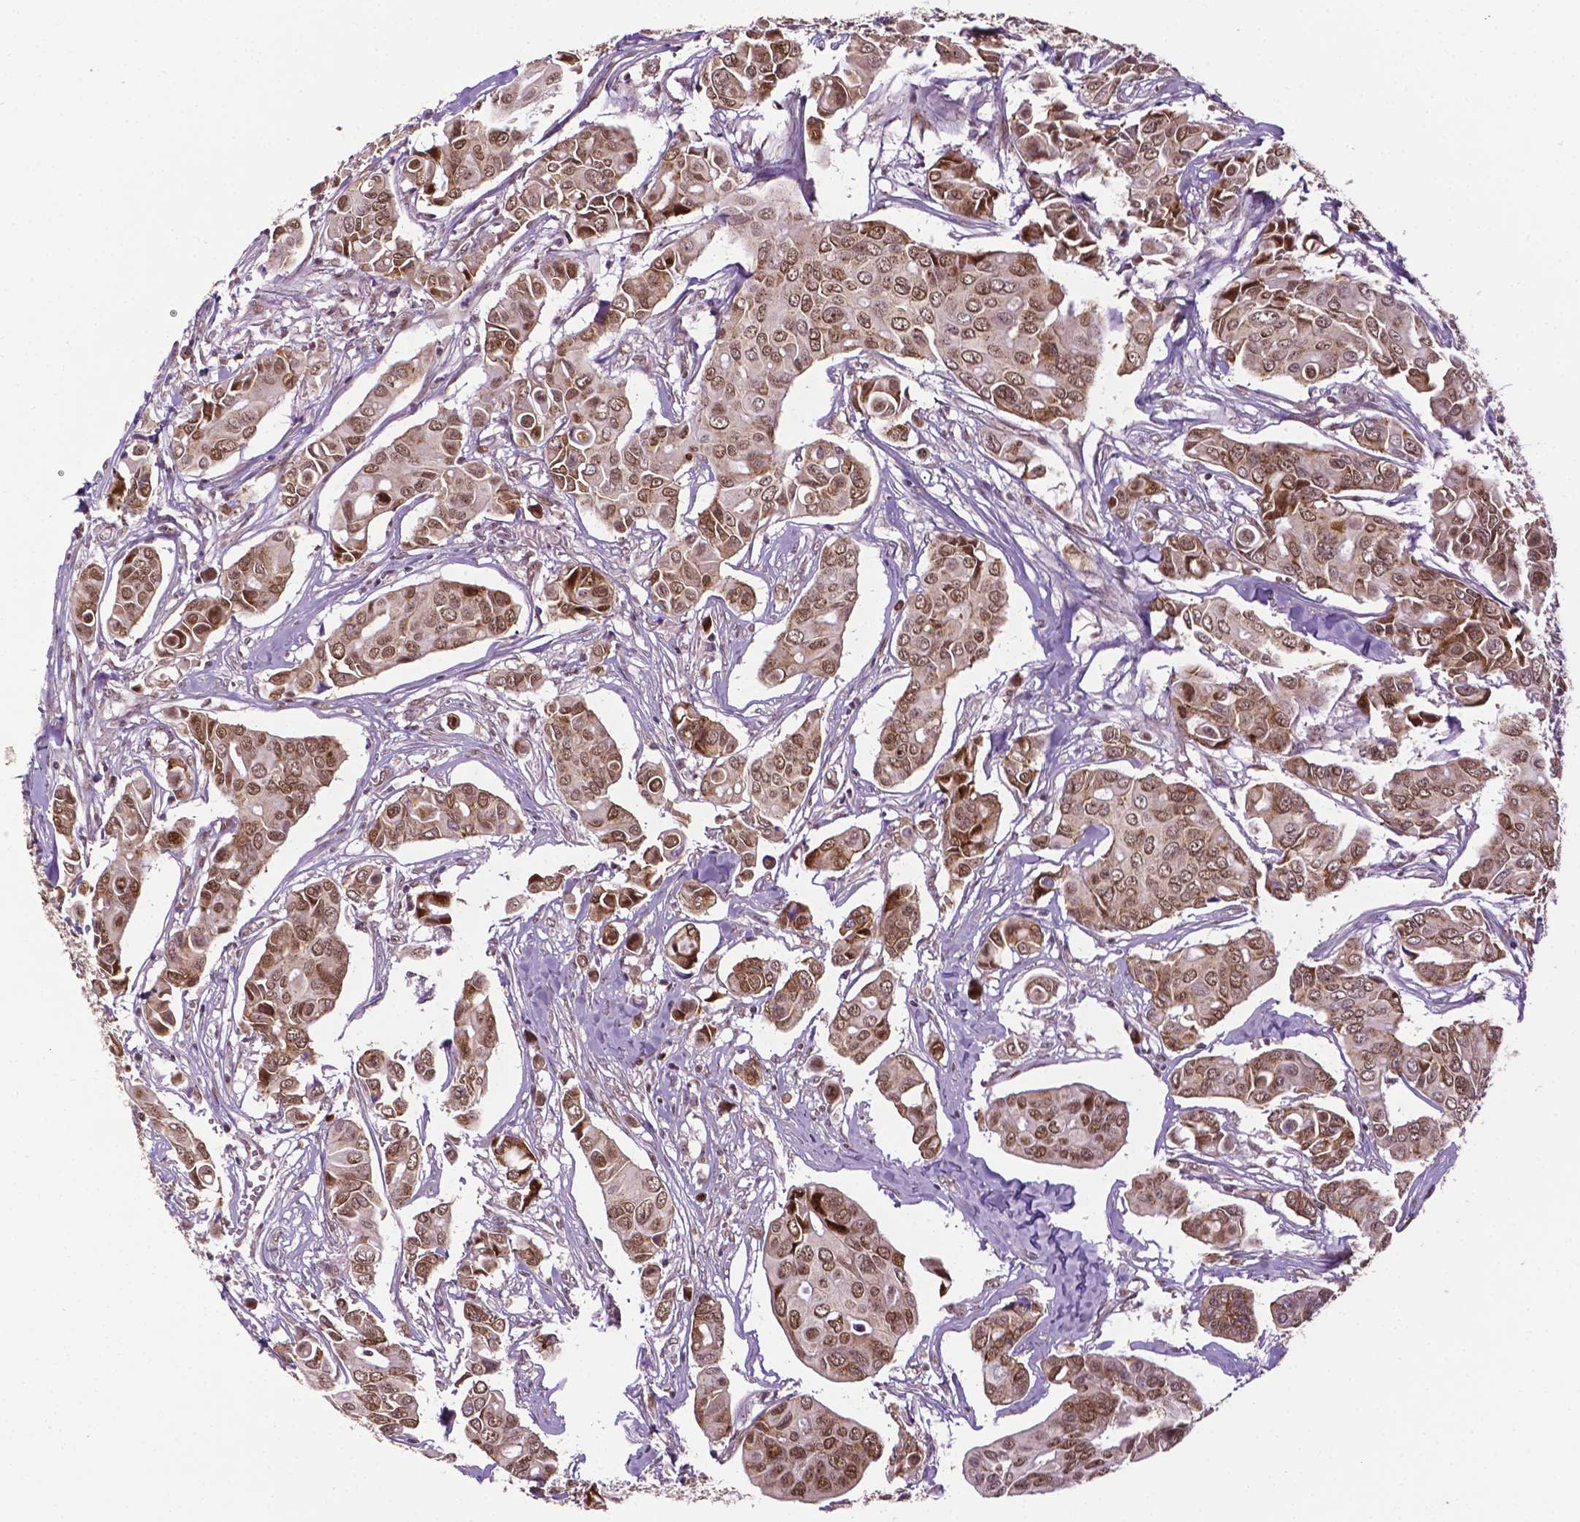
{"staining": {"intensity": "moderate", "quantity": ">75%", "location": "nuclear"}, "tissue": "breast cancer", "cell_type": "Tumor cells", "image_type": "cancer", "snomed": [{"axis": "morphology", "description": "Duct carcinoma"}, {"axis": "topography", "description": "Breast"}], "caption": "A micrograph showing moderate nuclear positivity in about >75% of tumor cells in breast cancer (invasive ductal carcinoma), as visualized by brown immunohistochemical staining.", "gene": "ZNF41", "patient": {"sex": "female", "age": 54}}